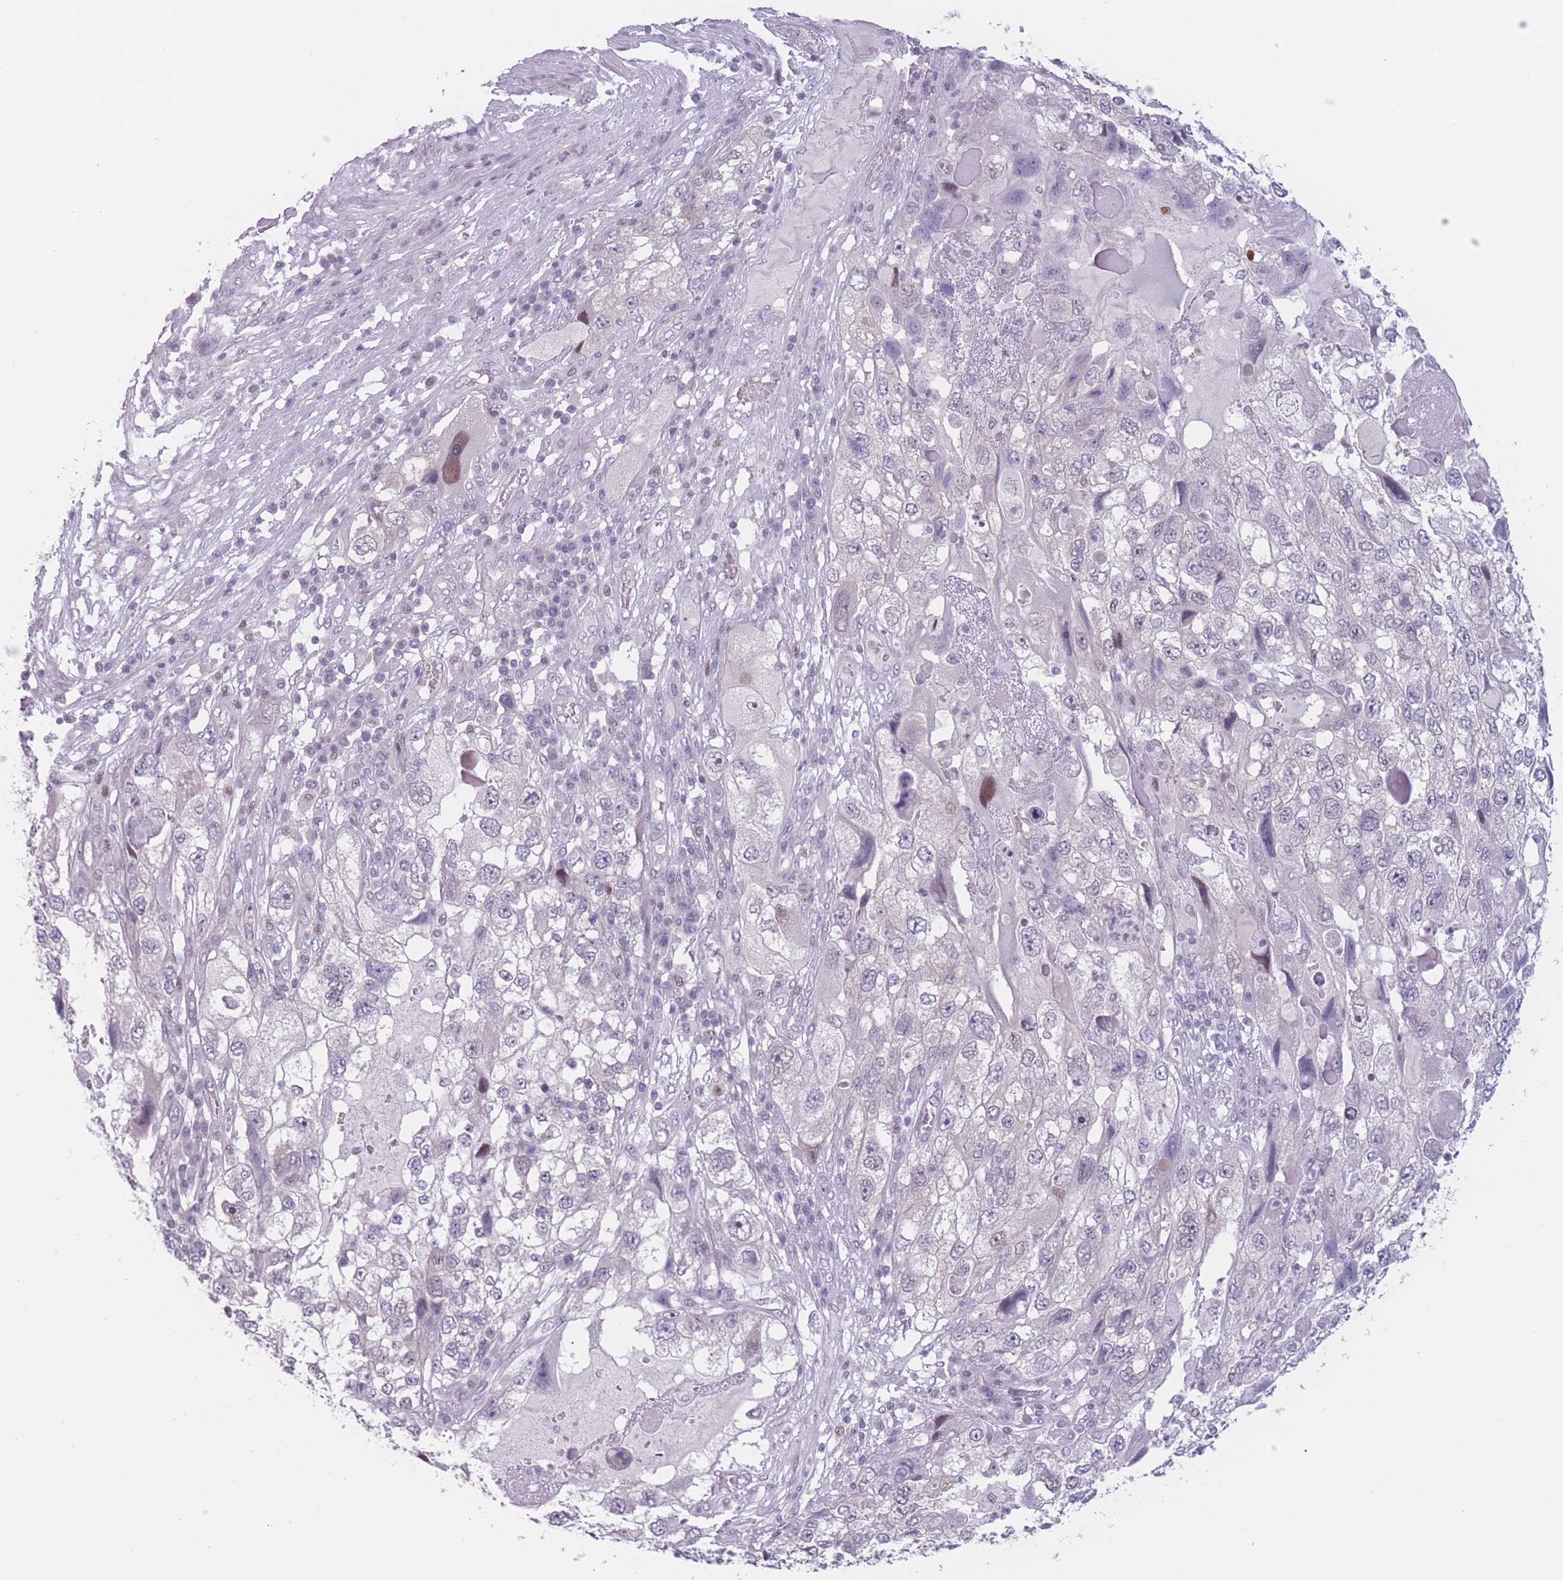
{"staining": {"intensity": "negative", "quantity": "none", "location": "none"}, "tissue": "endometrial cancer", "cell_type": "Tumor cells", "image_type": "cancer", "snomed": [{"axis": "morphology", "description": "Adenocarcinoma, NOS"}, {"axis": "topography", "description": "Endometrium"}], "caption": "This is a image of immunohistochemistry staining of adenocarcinoma (endometrial), which shows no staining in tumor cells.", "gene": "ZNF439", "patient": {"sex": "female", "age": 49}}